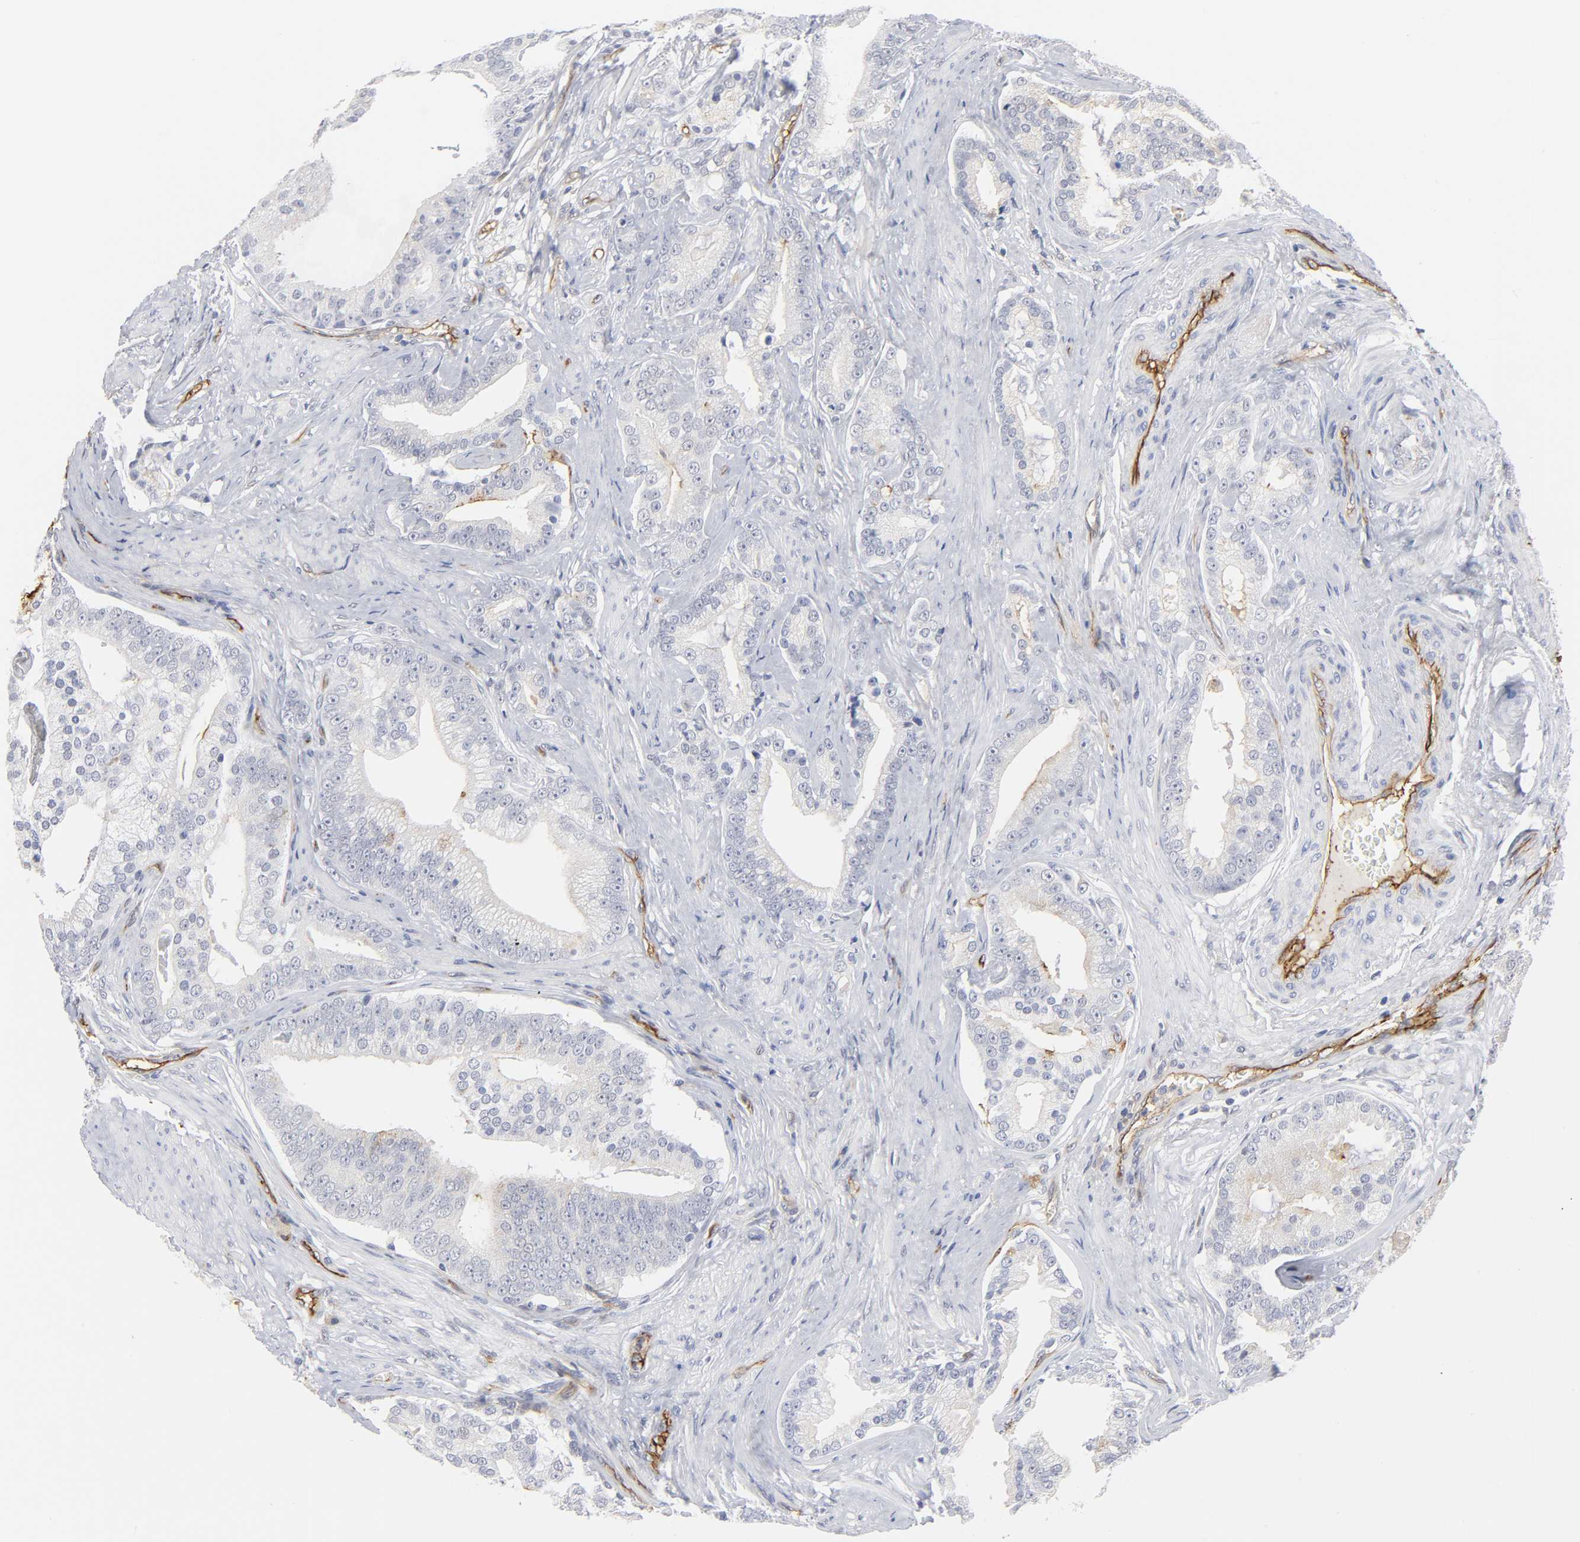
{"staining": {"intensity": "moderate", "quantity": "<25%", "location": "cytoplasmic/membranous"}, "tissue": "prostate cancer", "cell_type": "Tumor cells", "image_type": "cancer", "snomed": [{"axis": "morphology", "description": "Adenocarcinoma, Low grade"}, {"axis": "topography", "description": "Prostate"}], "caption": "Prostate adenocarcinoma (low-grade) stained with a protein marker exhibits moderate staining in tumor cells.", "gene": "ICAM1", "patient": {"sex": "male", "age": 58}}